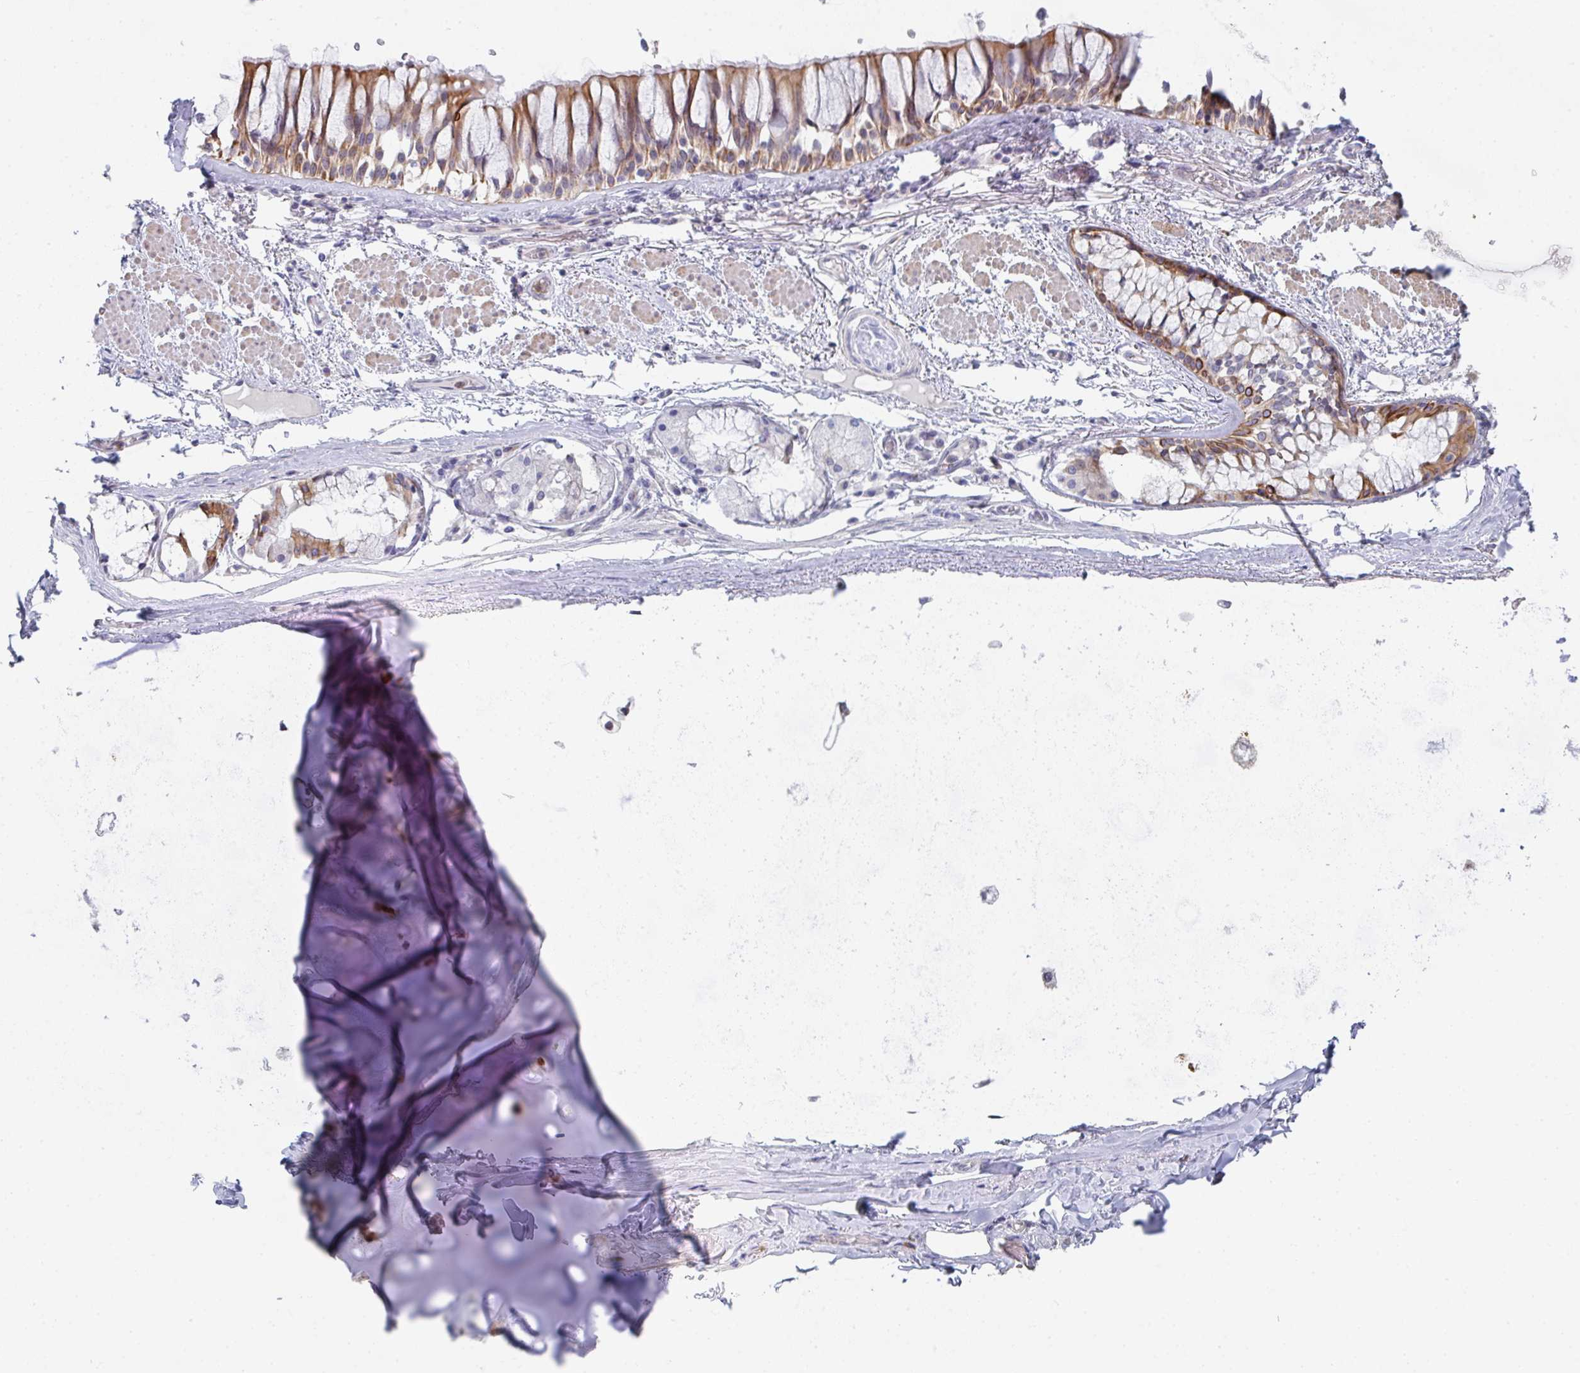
{"staining": {"intensity": "moderate", "quantity": "<25%", "location": "cytoplasmic/membranous"}, "tissue": "soft tissue", "cell_type": "Chondrocytes", "image_type": "normal", "snomed": [{"axis": "morphology", "description": "Normal tissue, NOS"}, {"axis": "topography", "description": "Cartilage tissue"}, {"axis": "topography", "description": "Bronchus"}], "caption": "Immunohistochemistry histopathology image of benign human soft tissue stained for a protein (brown), which exhibits low levels of moderate cytoplasmic/membranous expression in about <25% of chondrocytes.", "gene": "KLHL33", "patient": {"sex": "male", "age": 64}}